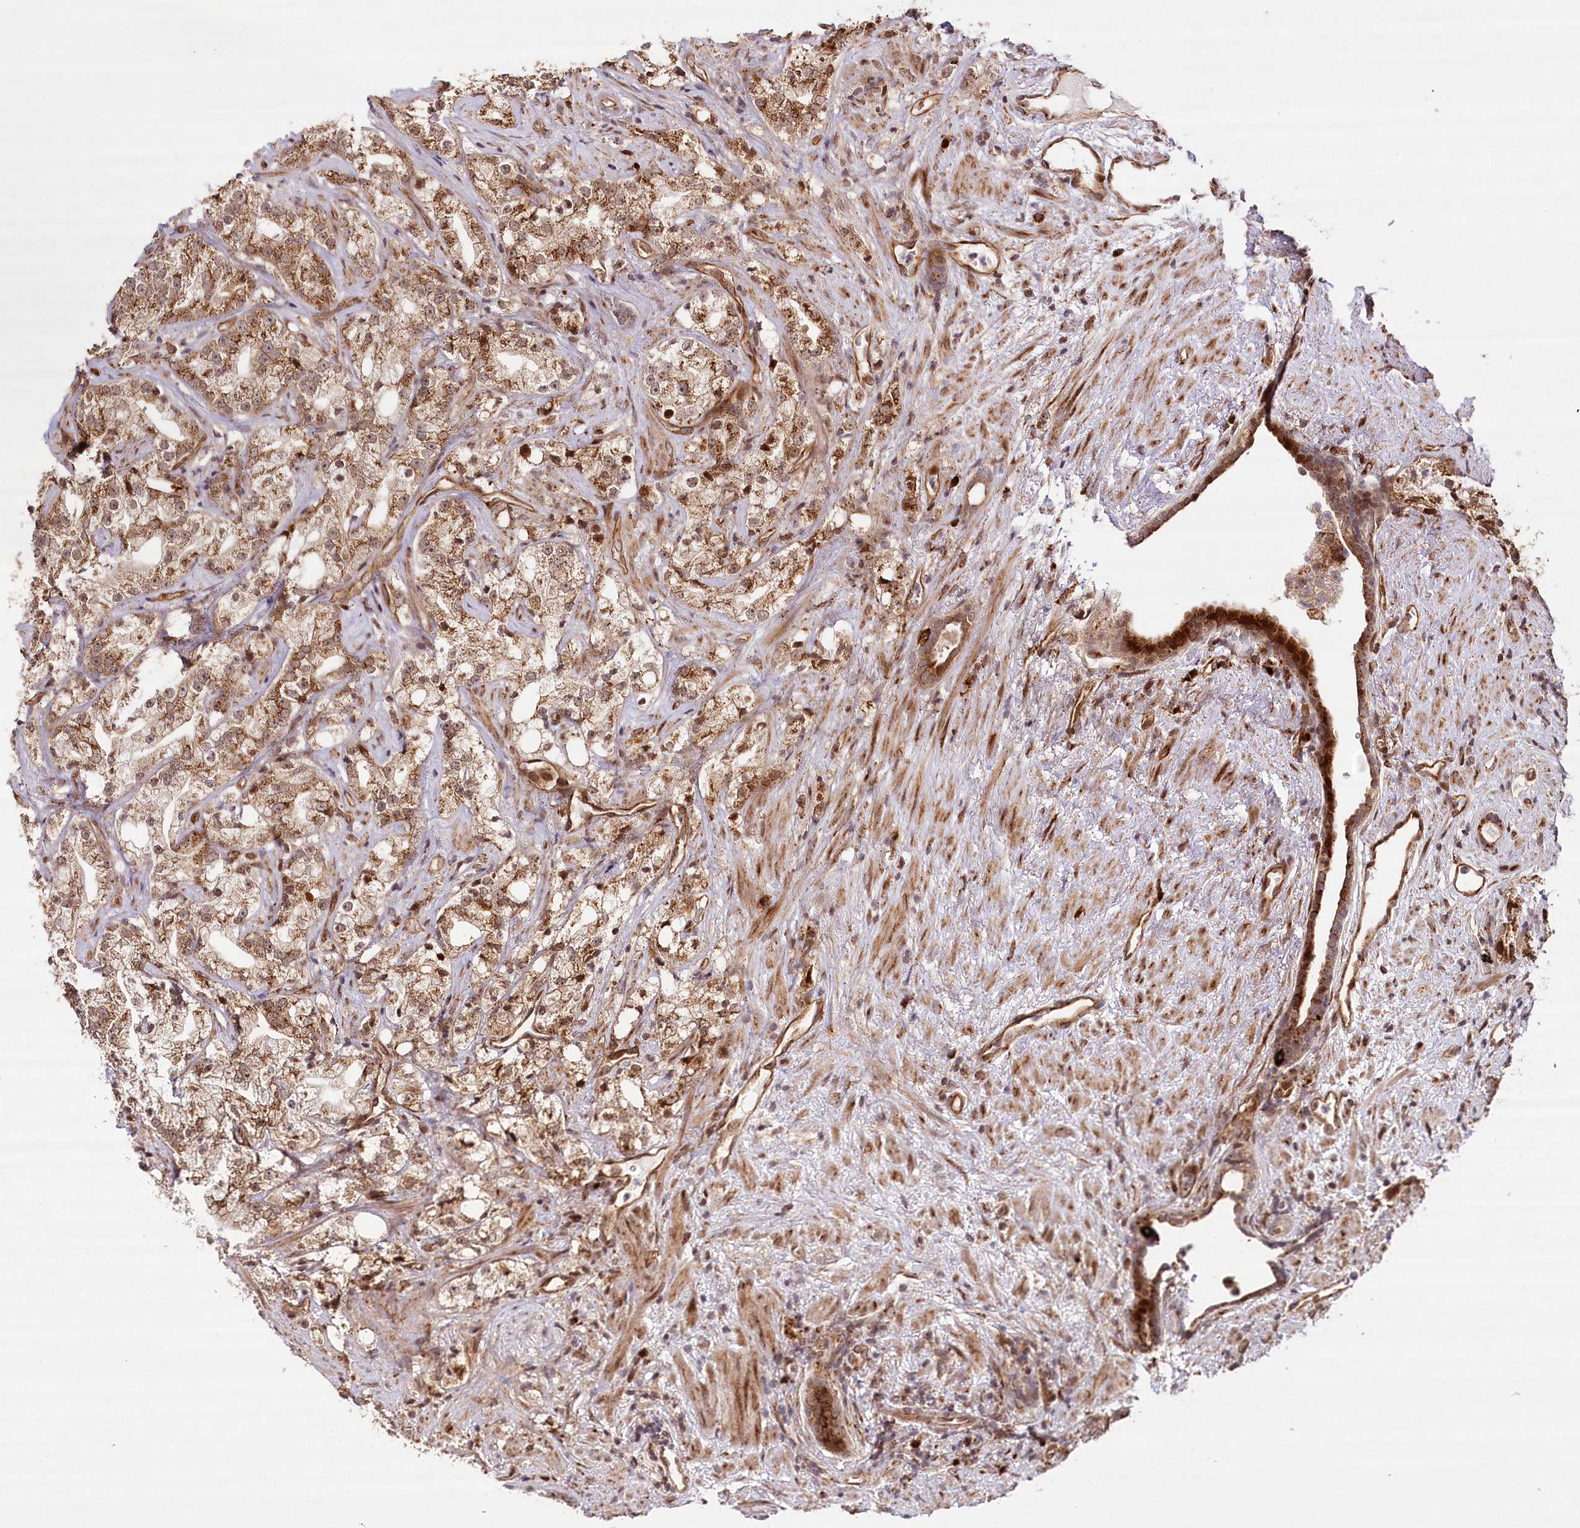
{"staining": {"intensity": "moderate", "quantity": ">75%", "location": "cytoplasmic/membranous,nuclear"}, "tissue": "prostate cancer", "cell_type": "Tumor cells", "image_type": "cancer", "snomed": [{"axis": "morphology", "description": "Adenocarcinoma, High grade"}, {"axis": "topography", "description": "Prostate"}], "caption": "Moderate cytoplasmic/membranous and nuclear positivity is seen in about >75% of tumor cells in prostate cancer.", "gene": "COPG1", "patient": {"sex": "male", "age": 64}}